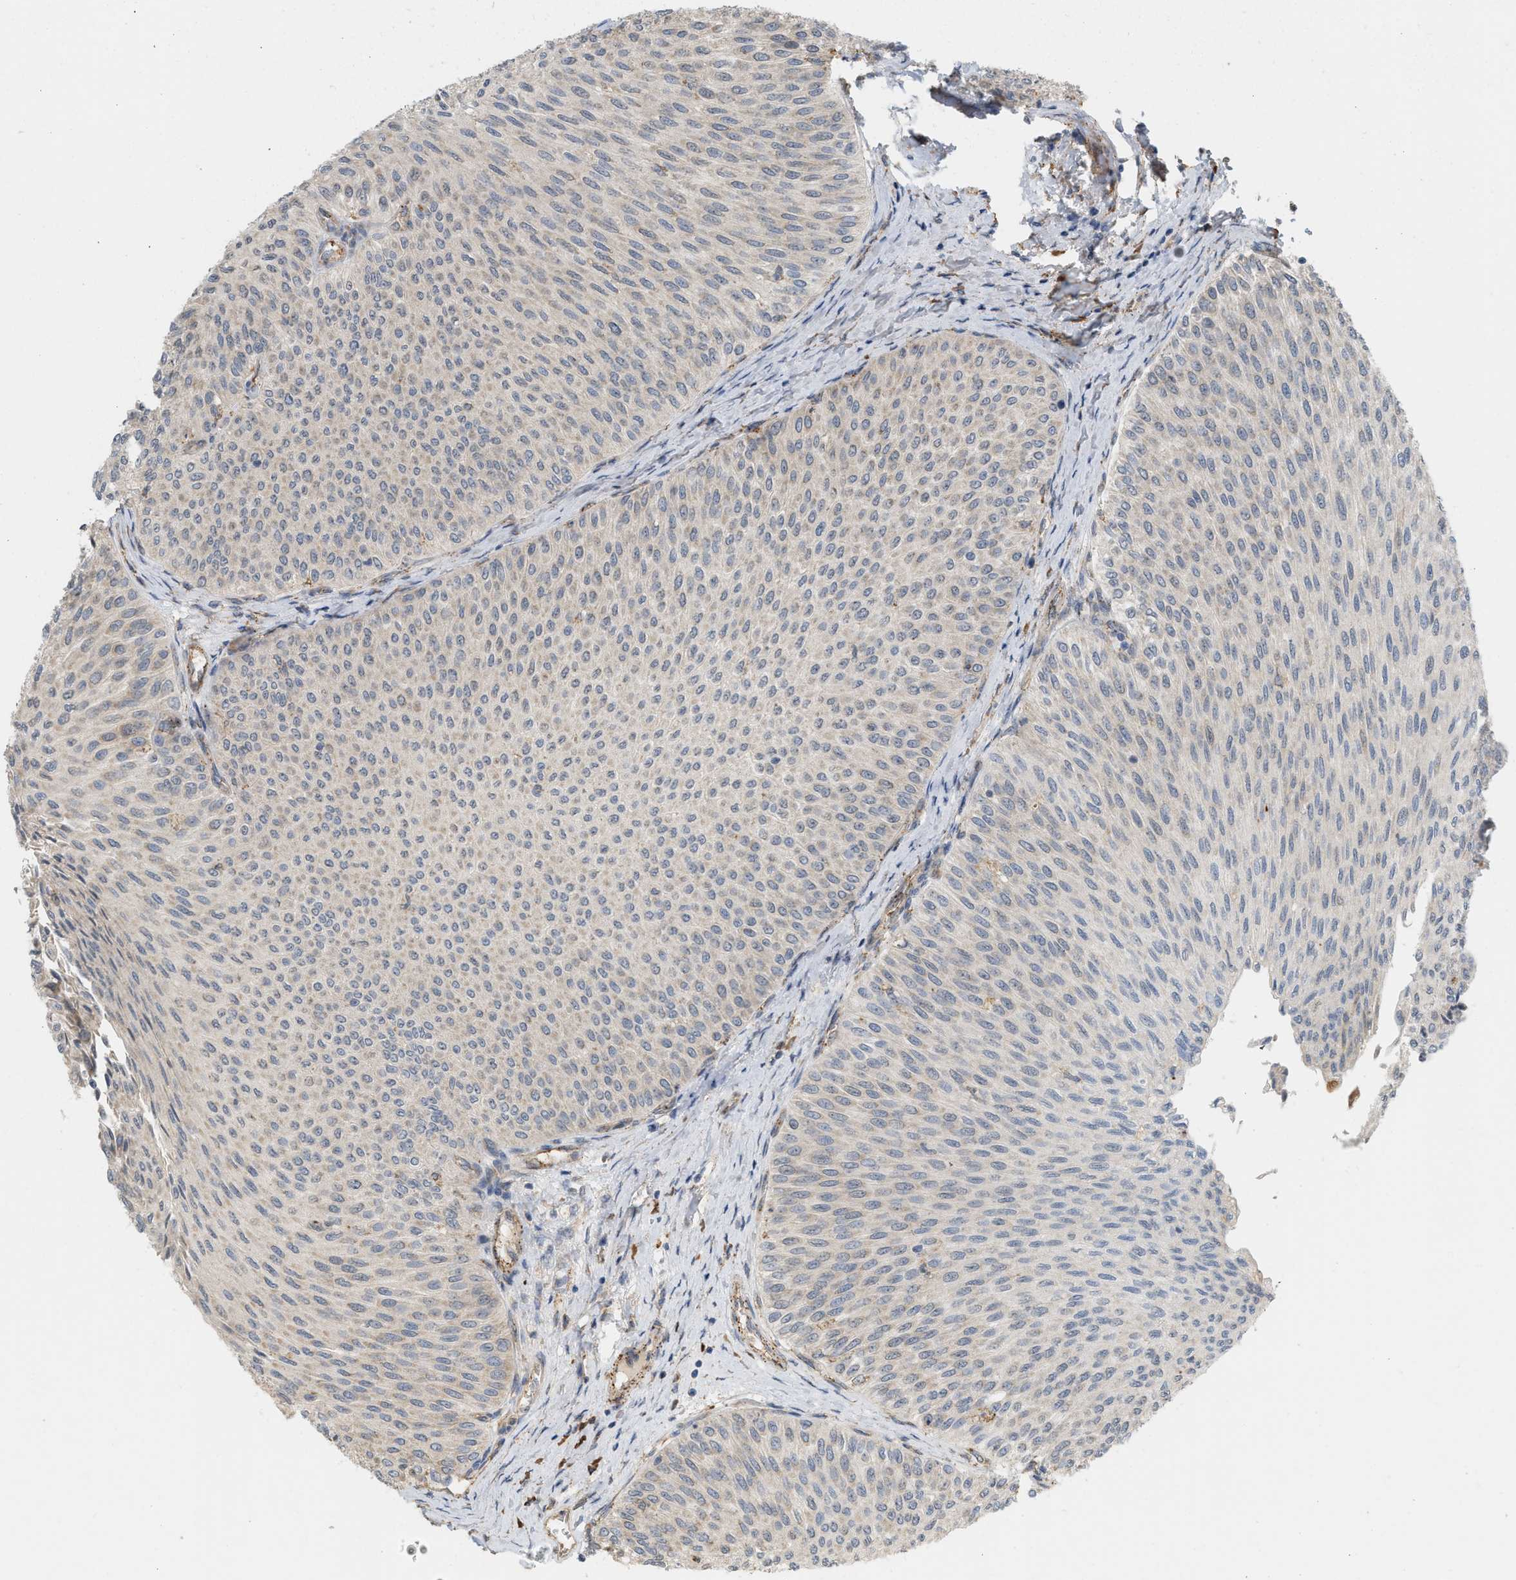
{"staining": {"intensity": "negative", "quantity": "none", "location": "none"}, "tissue": "urothelial cancer", "cell_type": "Tumor cells", "image_type": "cancer", "snomed": [{"axis": "morphology", "description": "Urothelial carcinoma, Low grade"}, {"axis": "topography", "description": "Urinary bladder"}], "caption": "Immunohistochemical staining of human urothelial carcinoma (low-grade) shows no significant expression in tumor cells.", "gene": "SVOP", "patient": {"sex": "male", "age": 78}}